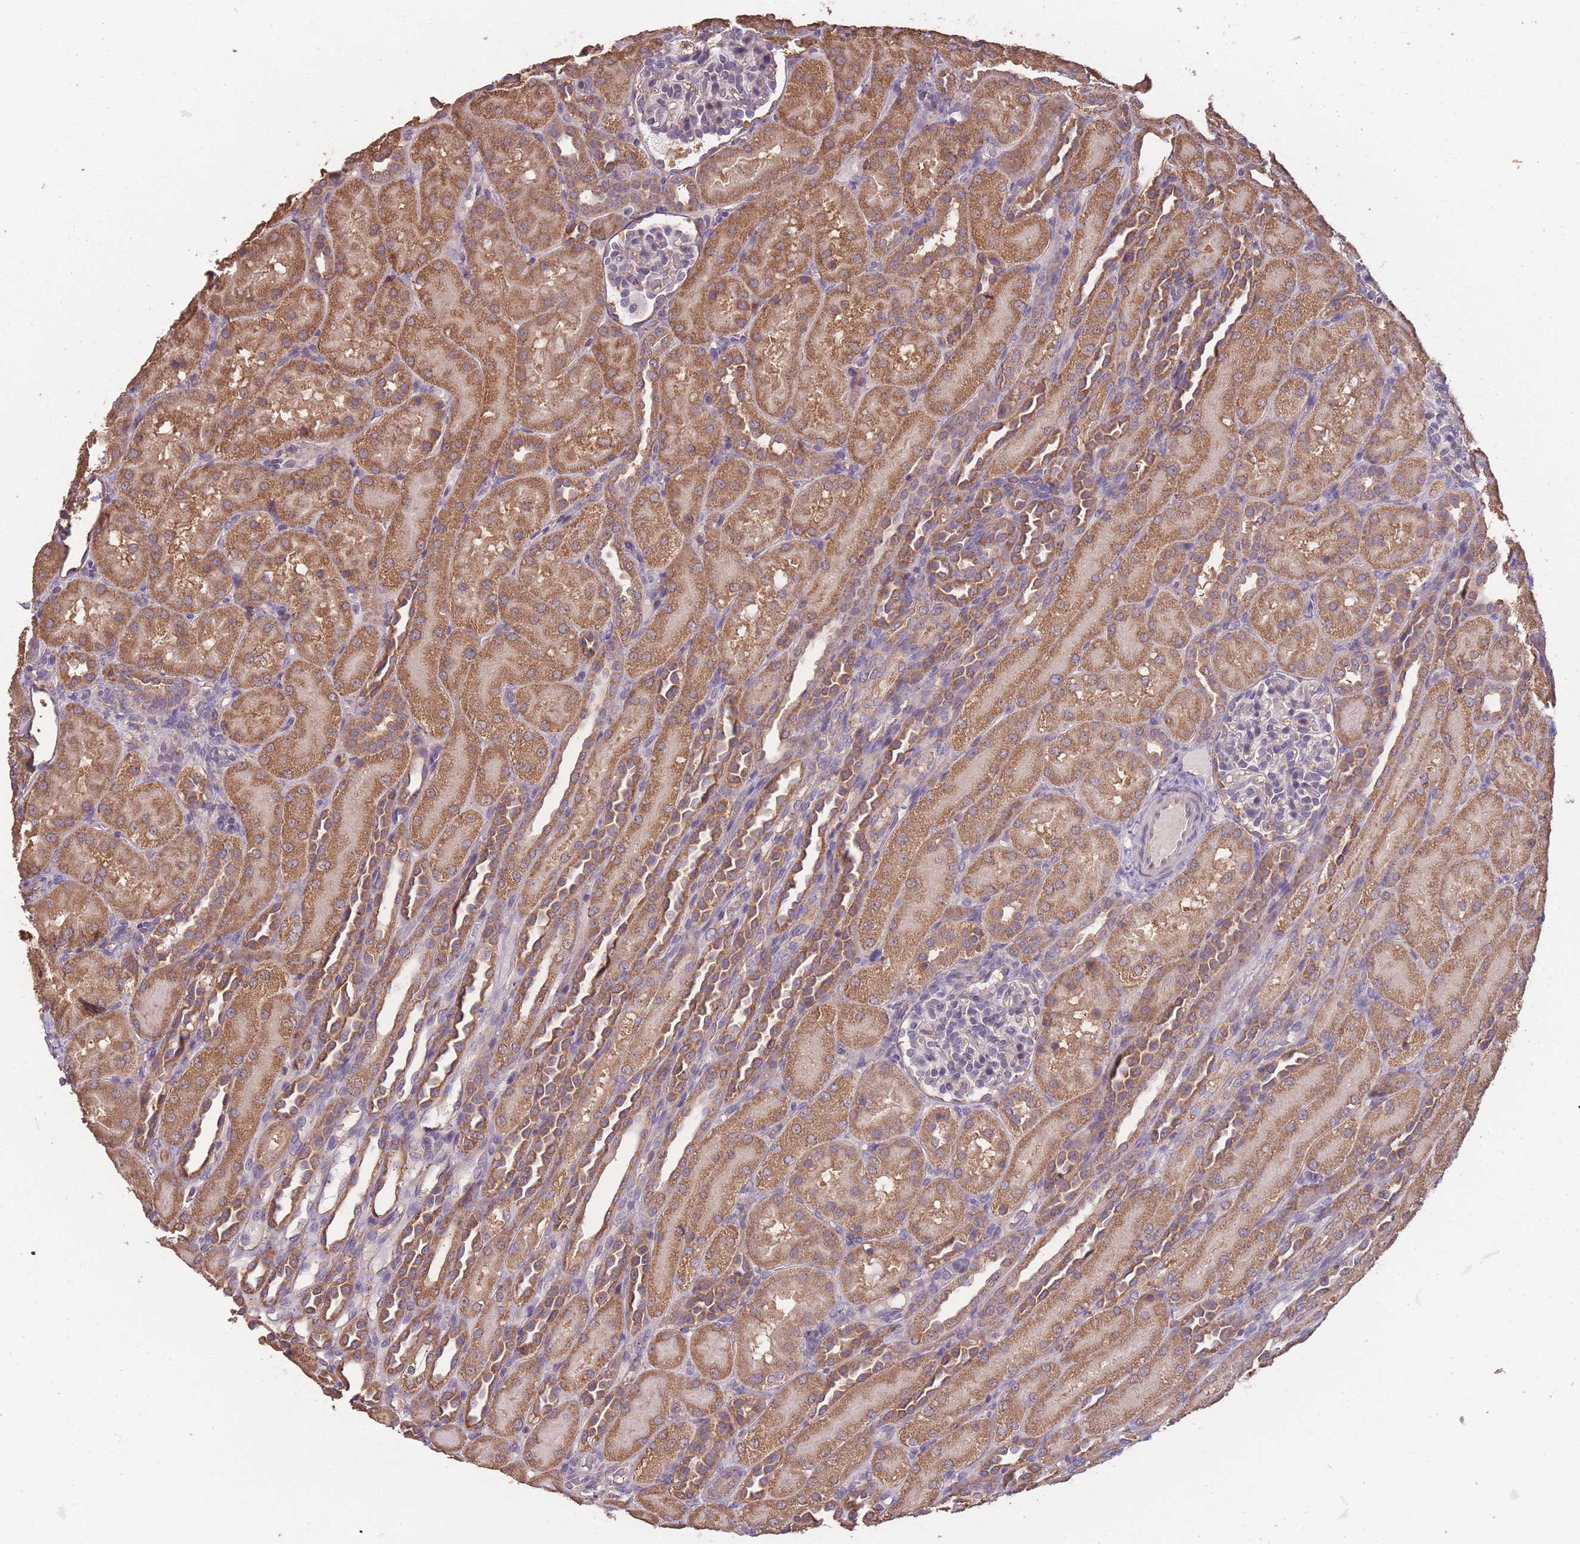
{"staining": {"intensity": "weak", "quantity": "<25%", "location": "cytoplasmic/membranous"}, "tissue": "kidney", "cell_type": "Cells in glomeruli", "image_type": "normal", "snomed": [{"axis": "morphology", "description": "Normal tissue, NOS"}, {"axis": "topography", "description": "Kidney"}], "caption": "DAB immunohistochemical staining of normal kidney shows no significant staining in cells in glomeruli. (Immunohistochemistry, brightfield microscopy, high magnification).", "gene": "SANBR", "patient": {"sex": "male", "age": 1}}